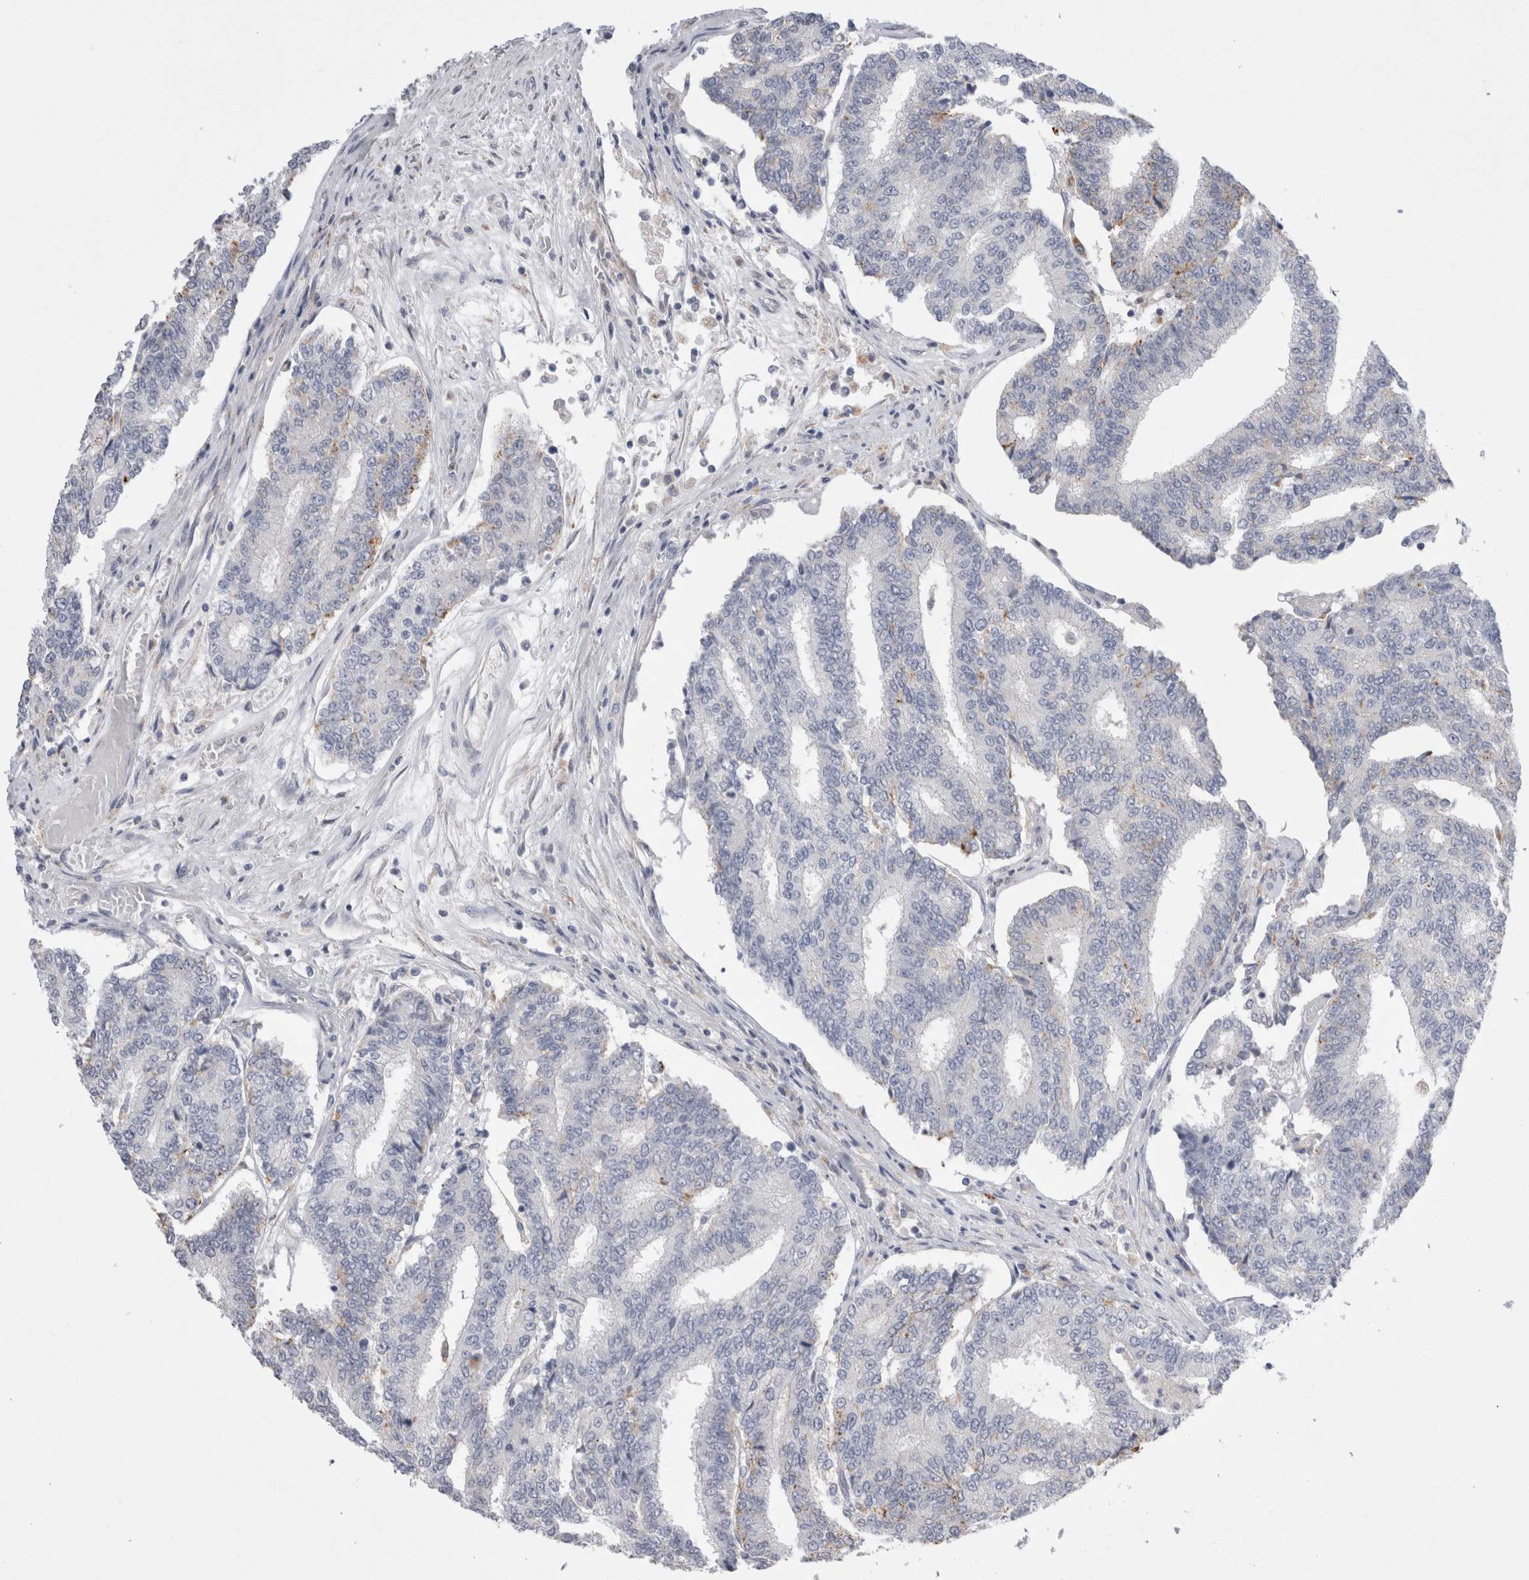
{"staining": {"intensity": "weak", "quantity": "<25%", "location": "cytoplasmic/membranous"}, "tissue": "prostate cancer", "cell_type": "Tumor cells", "image_type": "cancer", "snomed": [{"axis": "morphology", "description": "Normal tissue, NOS"}, {"axis": "morphology", "description": "Adenocarcinoma, High grade"}, {"axis": "topography", "description": "Prostate"}, {"axis": "topography", "description": "Seminal veicle"}], "caption": "This is a micrograph of immunohistochemistry staining of prostate adenocarcinoma (high-grade), which shows no staining in tumor cells.", "gene": "EPDR1", "patient": {"sex": "male", "age": 55}}